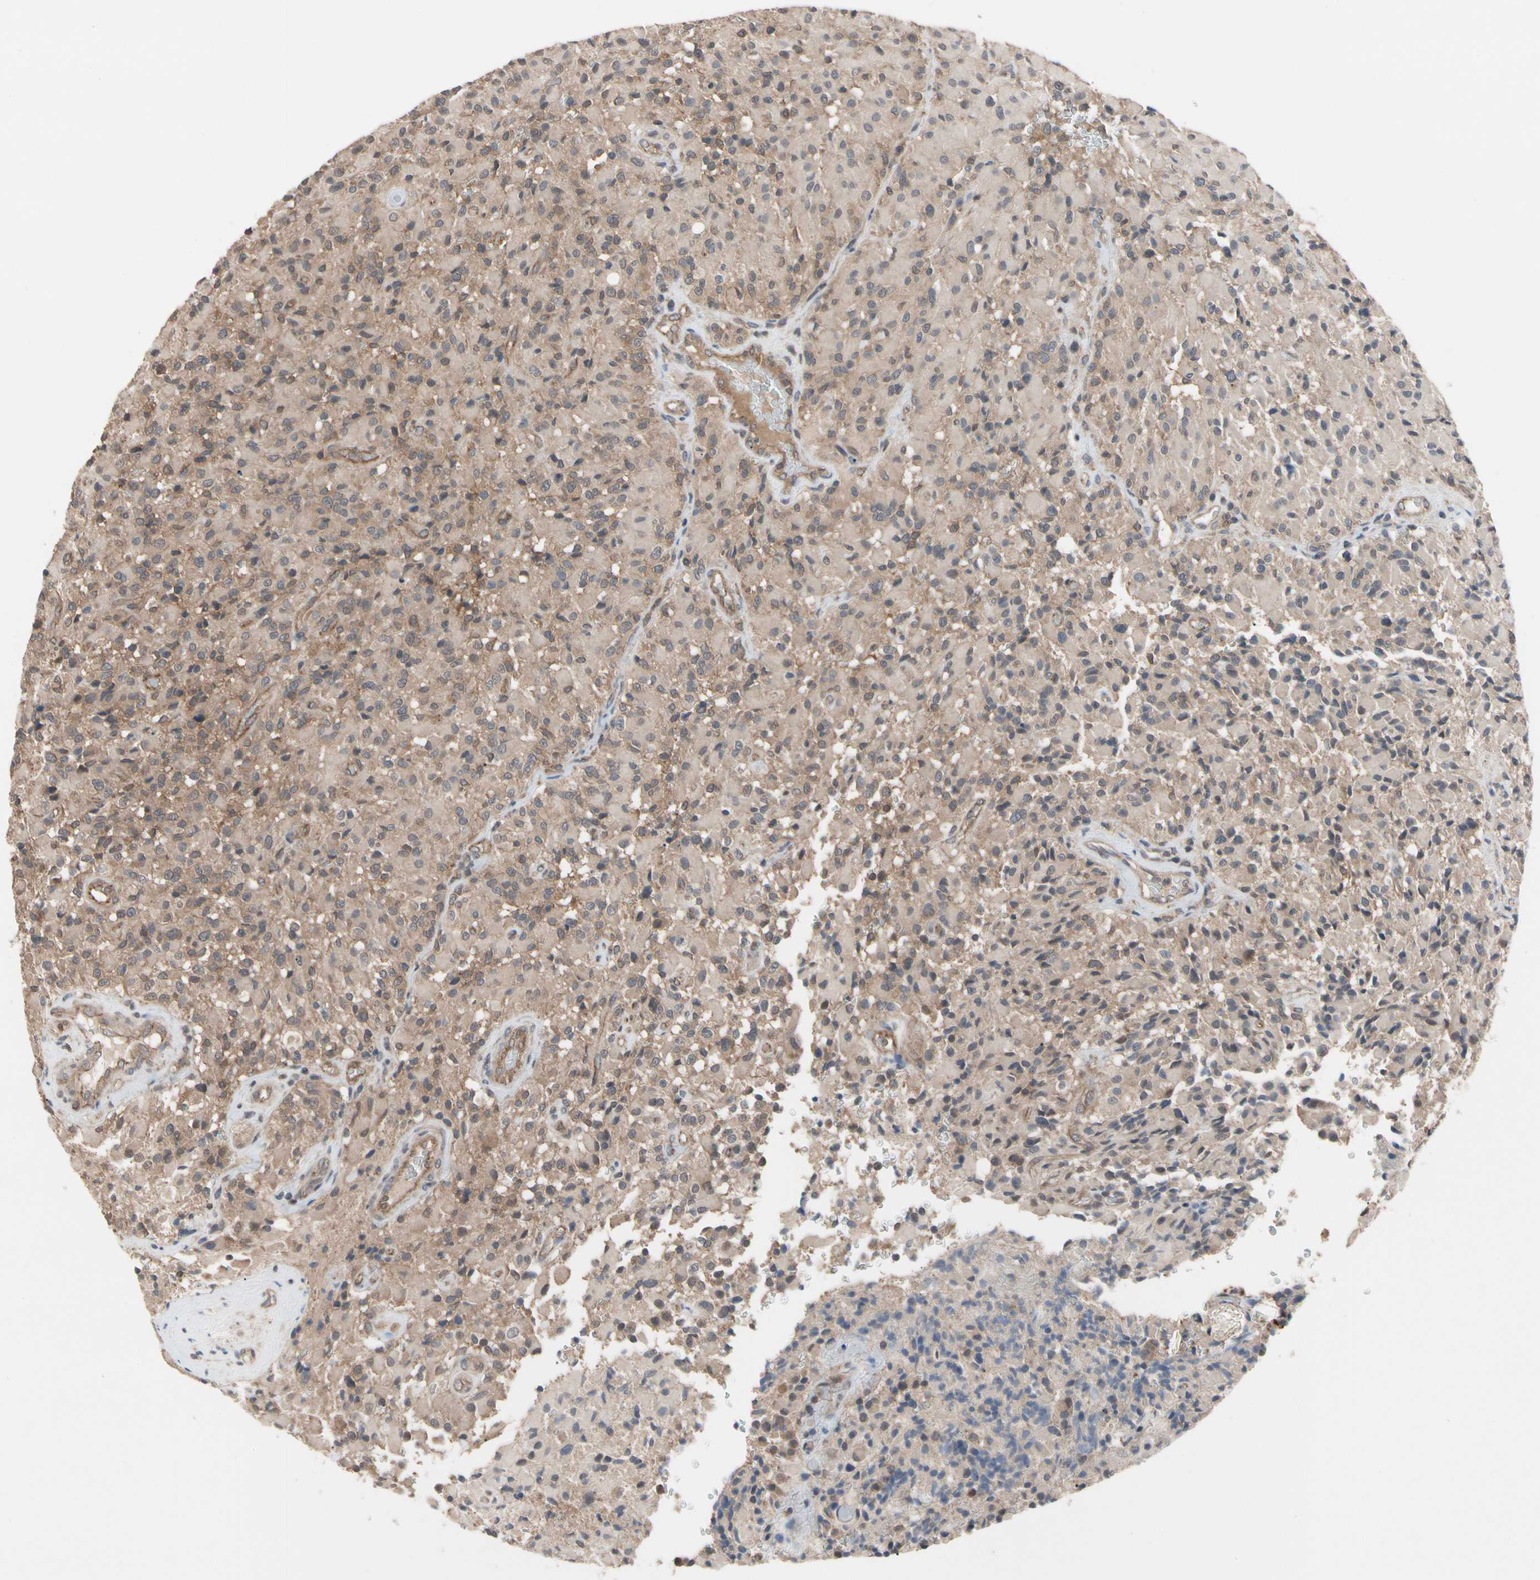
{"staining": {"intensity": "weak", "quantity": ">75%", "location": "cytoplasmic/membranous"}, "tissue": "glioma", "cell_type": "Tumor cells", "image_type": "cancer", "snomed": [{"axis": "morphology", "description": "Glioma, malignant, High grade"}, {"axis": "topography", "description": "Brain"}], "caption": "High-power microscopy captured an immunohistochemistry (IHC) histopathology image of glioma, revealing weak cytoplasmic/membranous positivity in about >75% of tumor cells. The staining is performed using DAB (3,3'-diaminobenzidine) brown chromogen to label protein expression. The nuclei are counter-stained blue using hematoxylin.", "gene": "DPP8", "patient": {"sex": "male", "age": 71}}